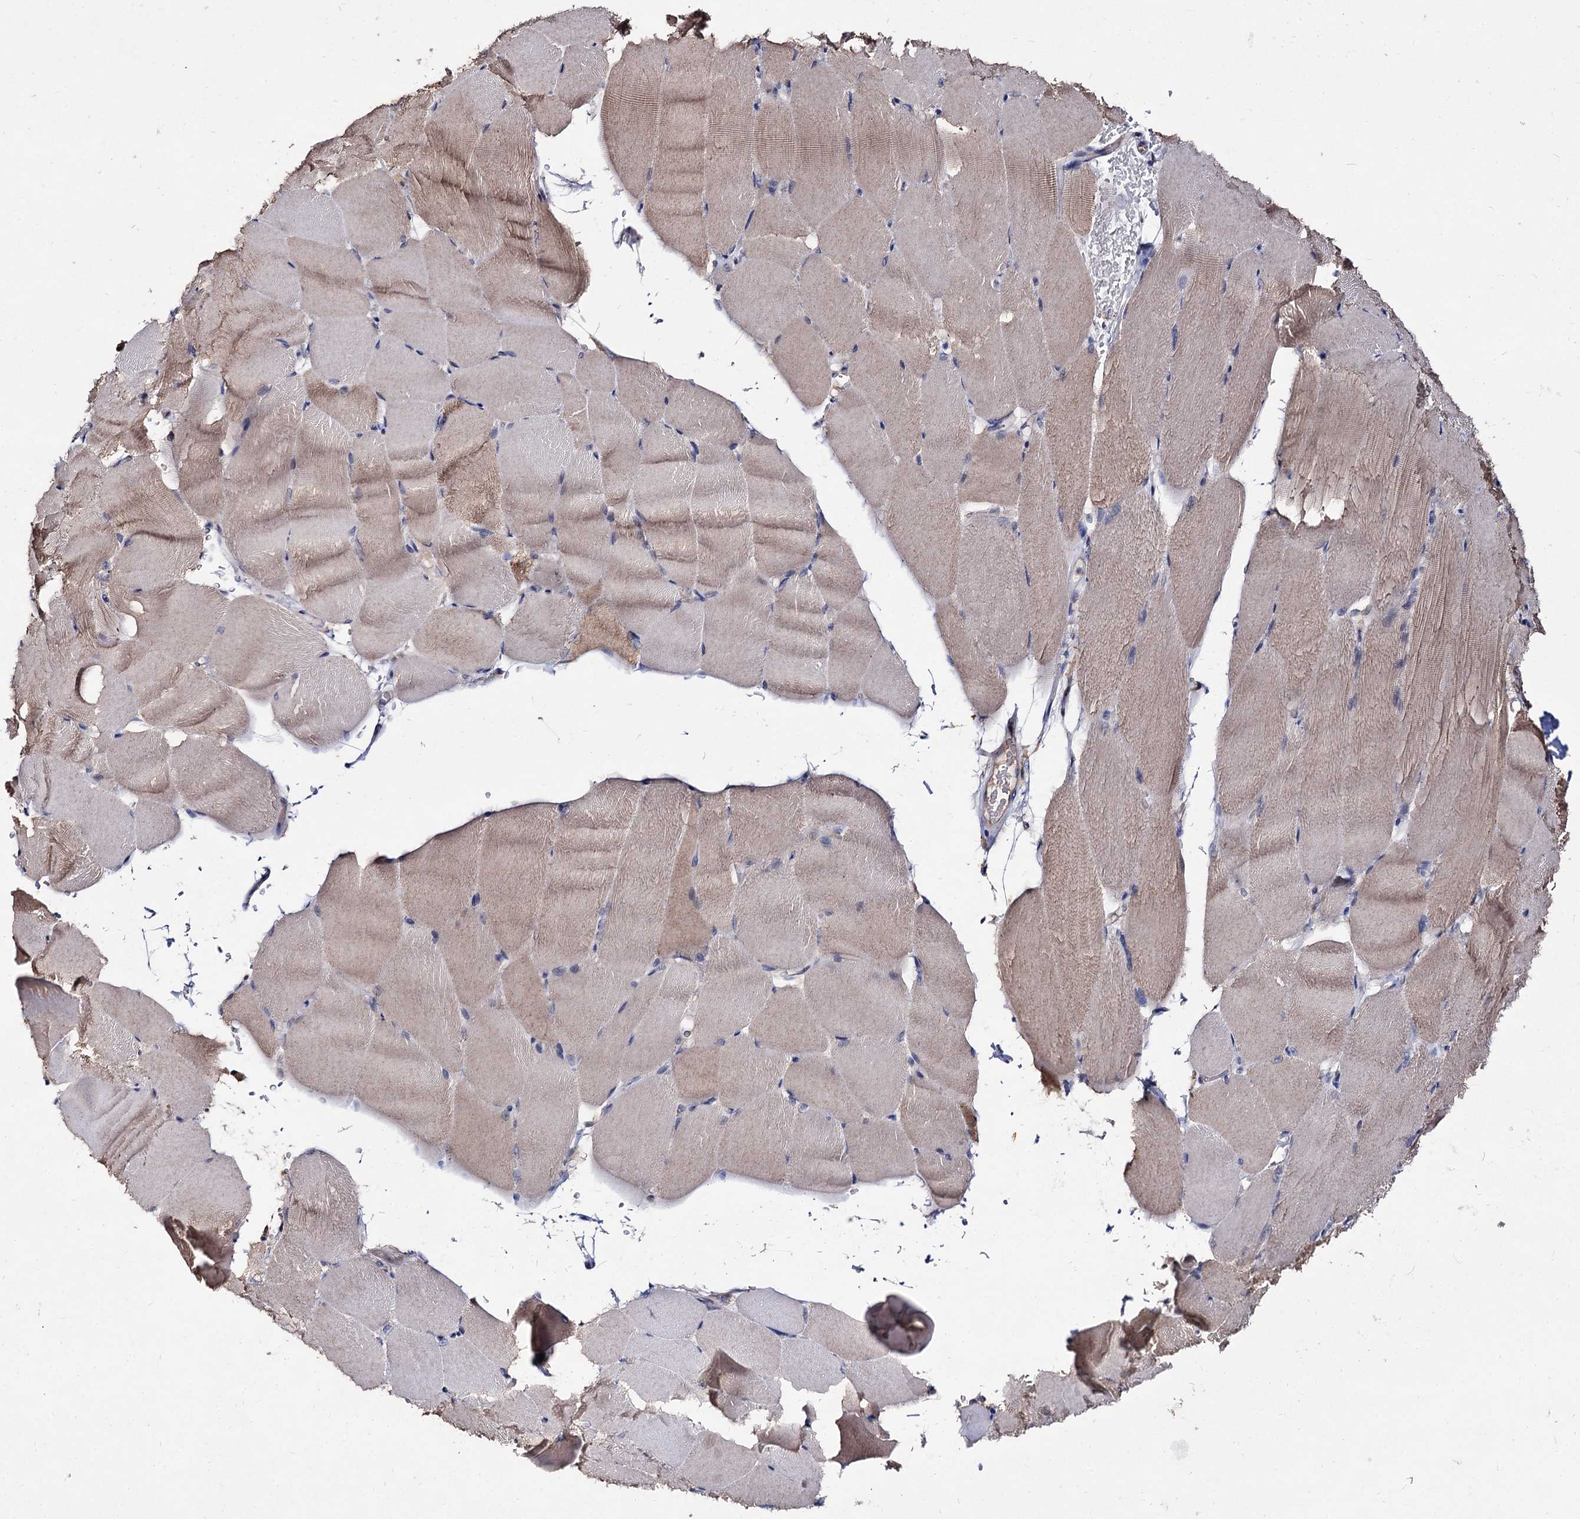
{"staining": {"intensity": "weak", "quantity": "<25%", "location": "cytoplasmic/membranous"}, "tissue": "skeletal muscle", "cell_type": "Myocytes", "image_type": "normal", "snomed": [{"axis": "morphology", "description": "Normal tissue, NOS"}, {"axis": "topography", "description": "Skeletal muscle"}, {"axis": "topography", "description": "Parathyroid gland"}], "caption": "This is an immunohistochemistry micrograph of benign human skeletal muscle. There is no positivity in myocytes.", "gene": "ACTR6", "patient": {"sex": "female", "age": 37}}